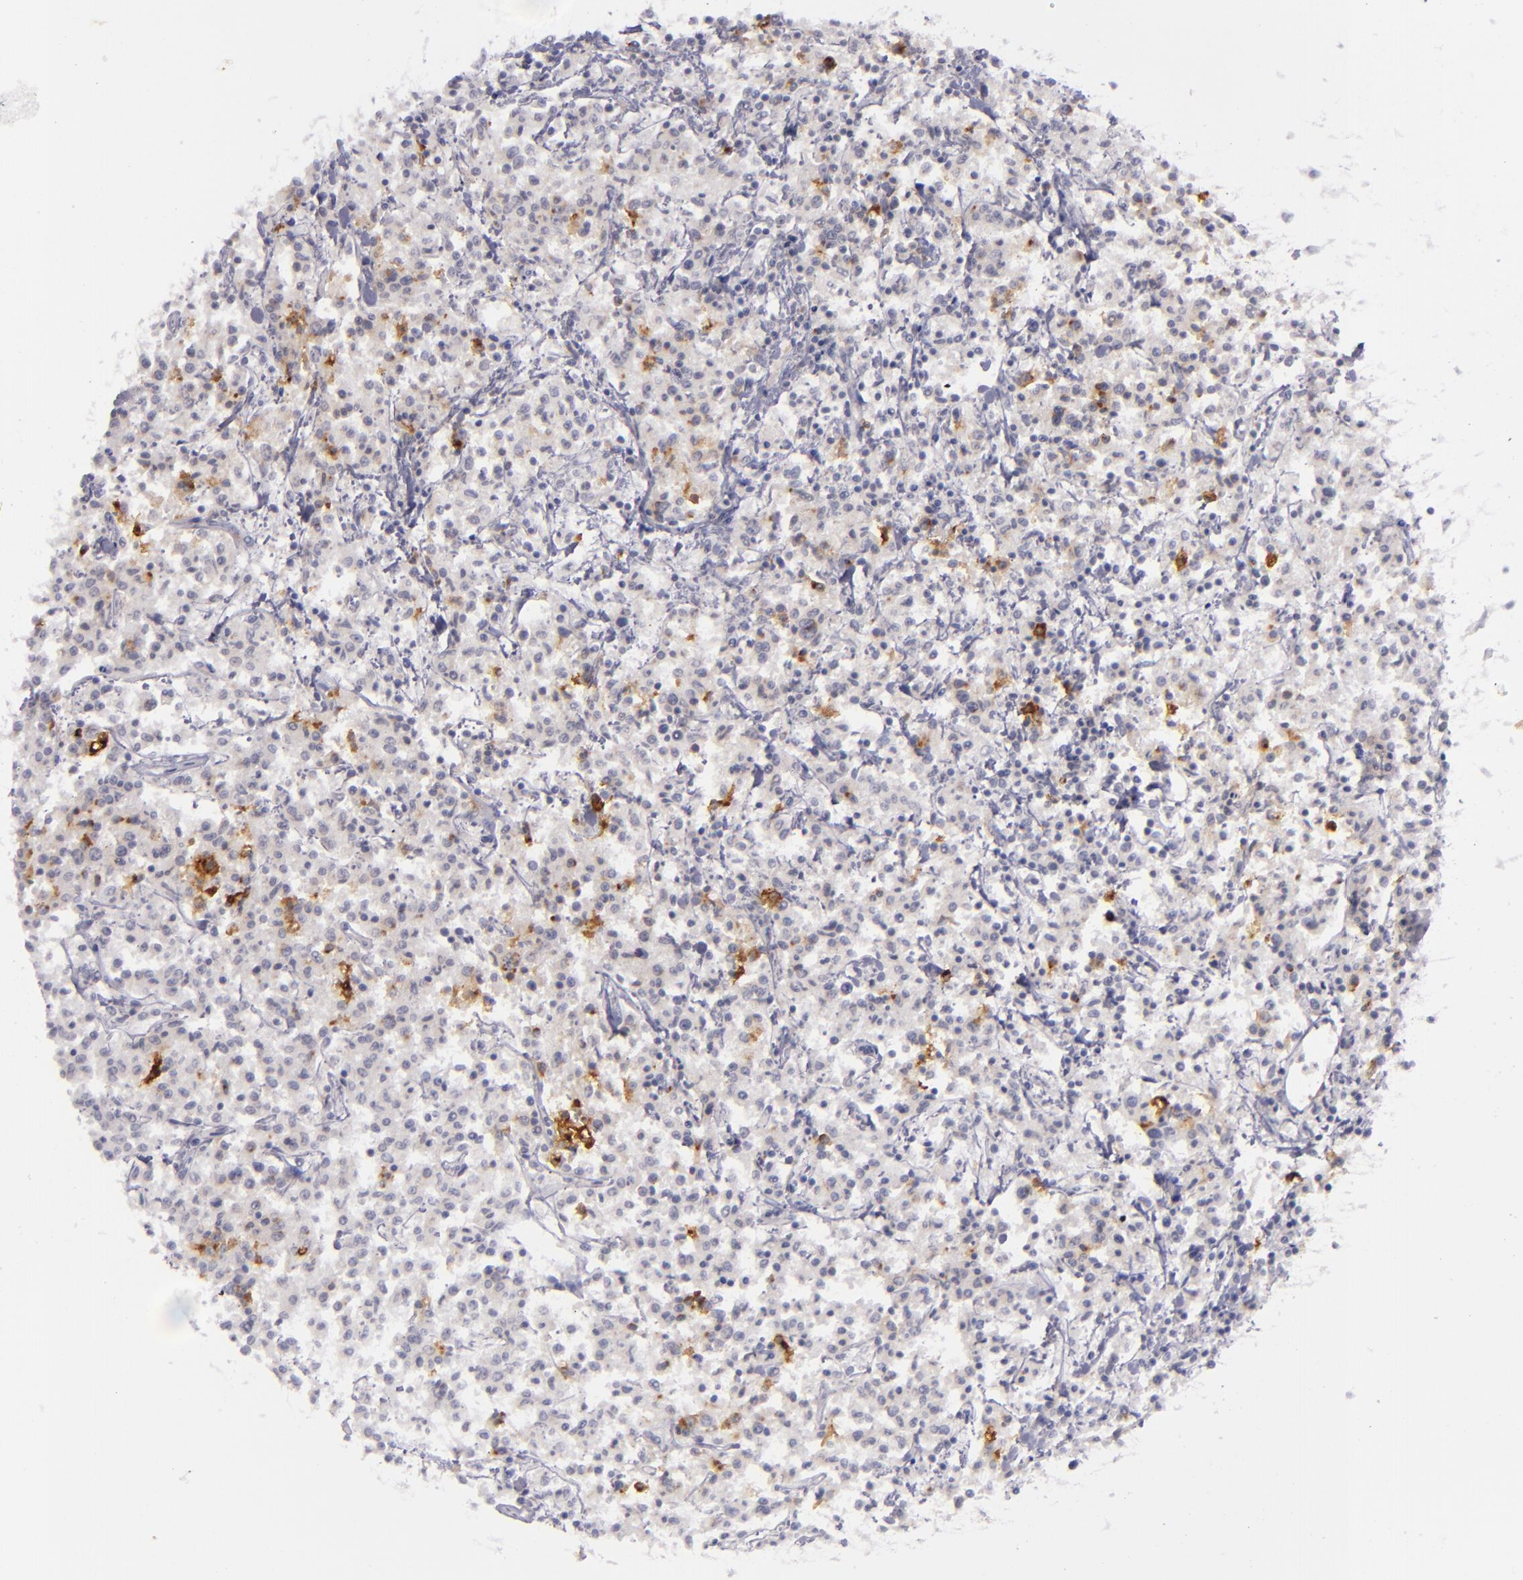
{"staining": {"intensity": "strong", "quantity": "<25%", "location": "cytoplasmic/membranous"}, "tissue": "lymphoma", "cell_type": "Tumor cells", "image_type": "cancer", "snomed": [{"axis": "morphology", "description": "Malignant lymphoma, non-Hodgkin's type, Low grade"}, {"axis": "topography", "description": "Small intestine"}], "caption": "Low-grade malignant lymphoma, non-Hodgkin's type stained with a brown dye exhibits strong cytoplasmic/membranous positive staining in about <25% of tumor cells.", "gene": "CD83", "patient": {"sex": "female", "age": 59}}